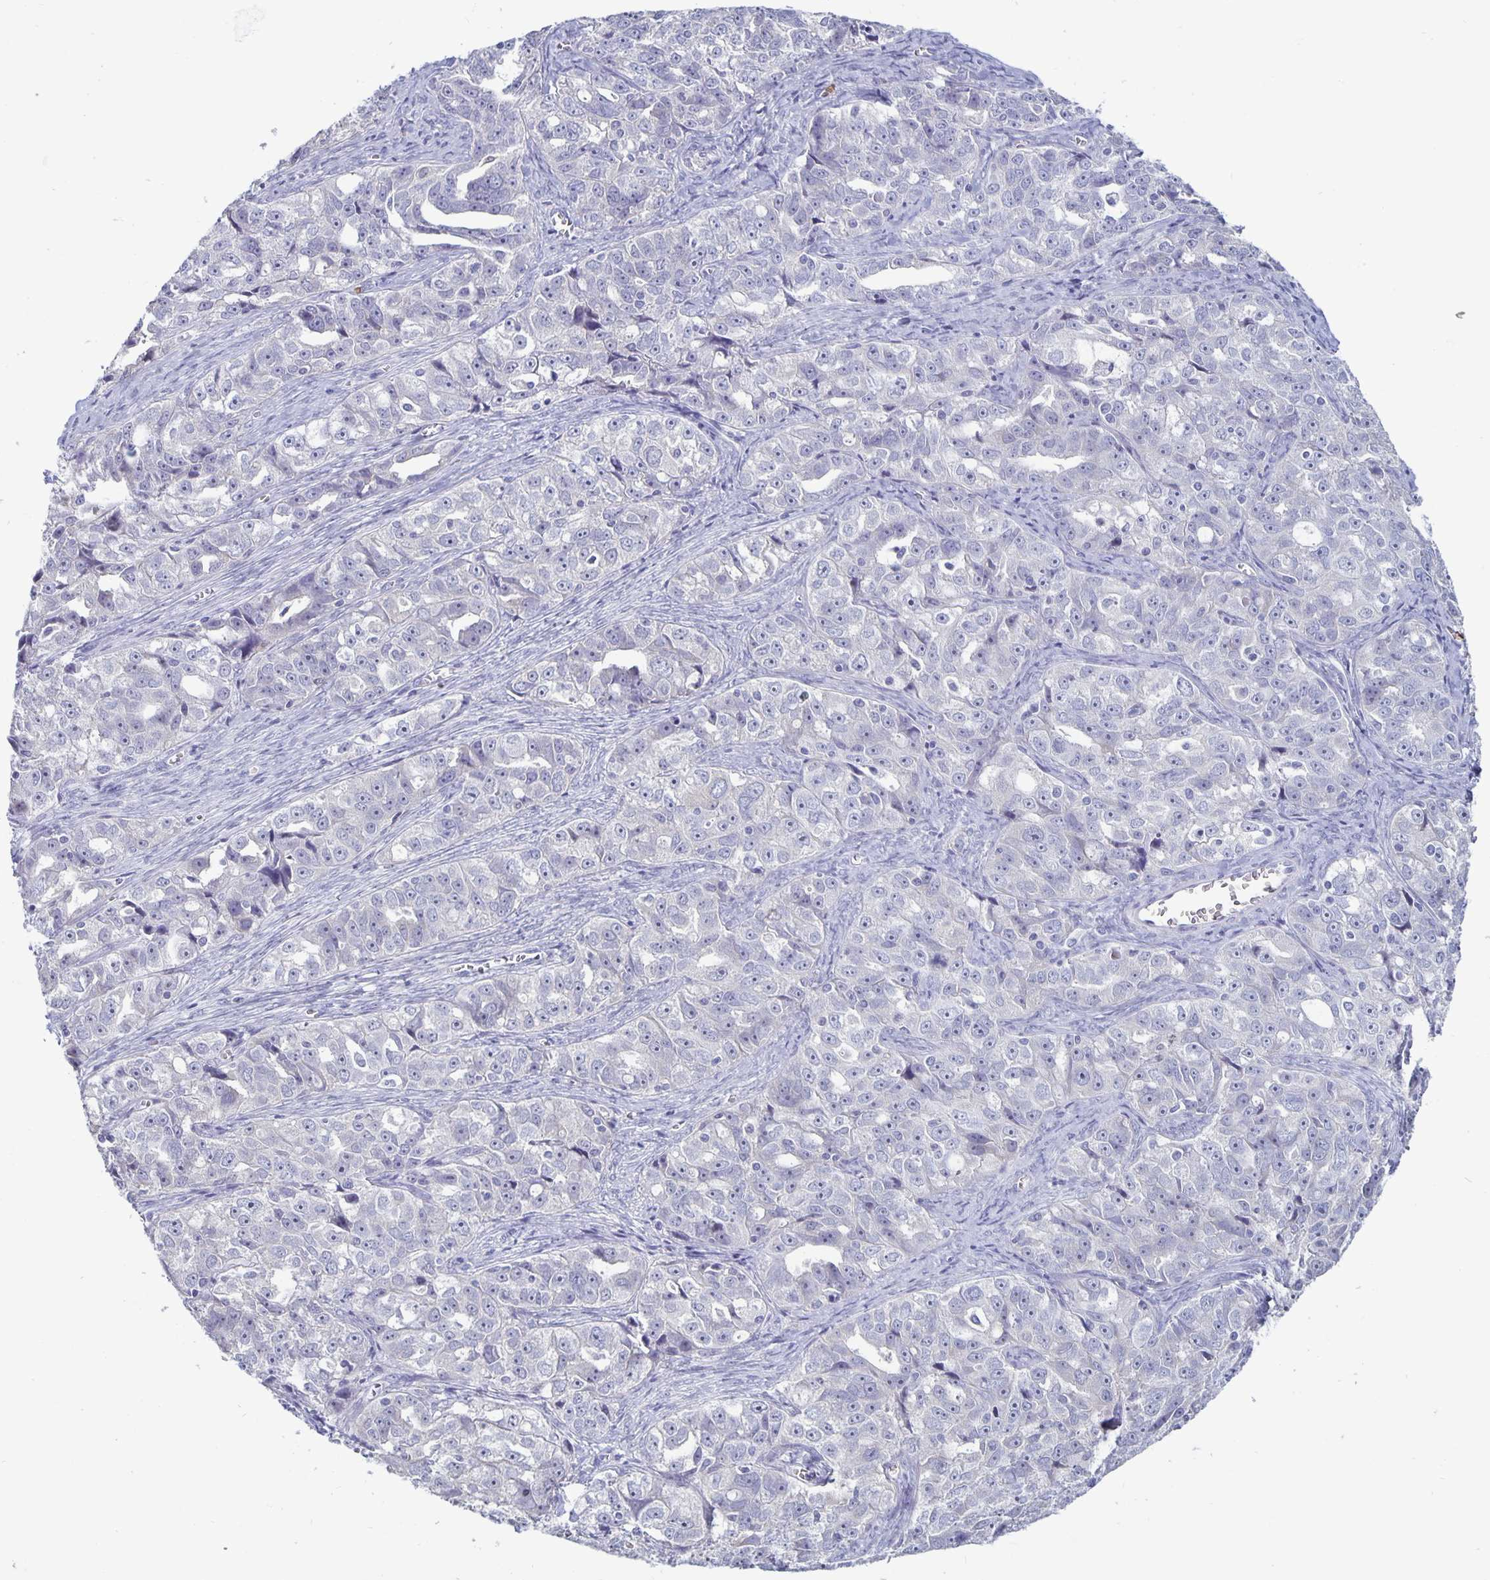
{"staining": {"intensity": "negative", "quantity": "none", "location": "none"}, "tissue": "ovarian cancer", "cell_type": "Tumor cells", "image_type": "cancer", "snomed": [{"axis": "morphology", "description": "Cystadenocarcinoma, serous, NOS"}, {"axis": "topography", "description": "Ovary"}], "caption": "Human ovarian cancer stained for a protein using immunohistochemistry exhibits no staining in tumor cells.", "gene": "PLCB3", "patient": {"sex": "female", "age": 51}}